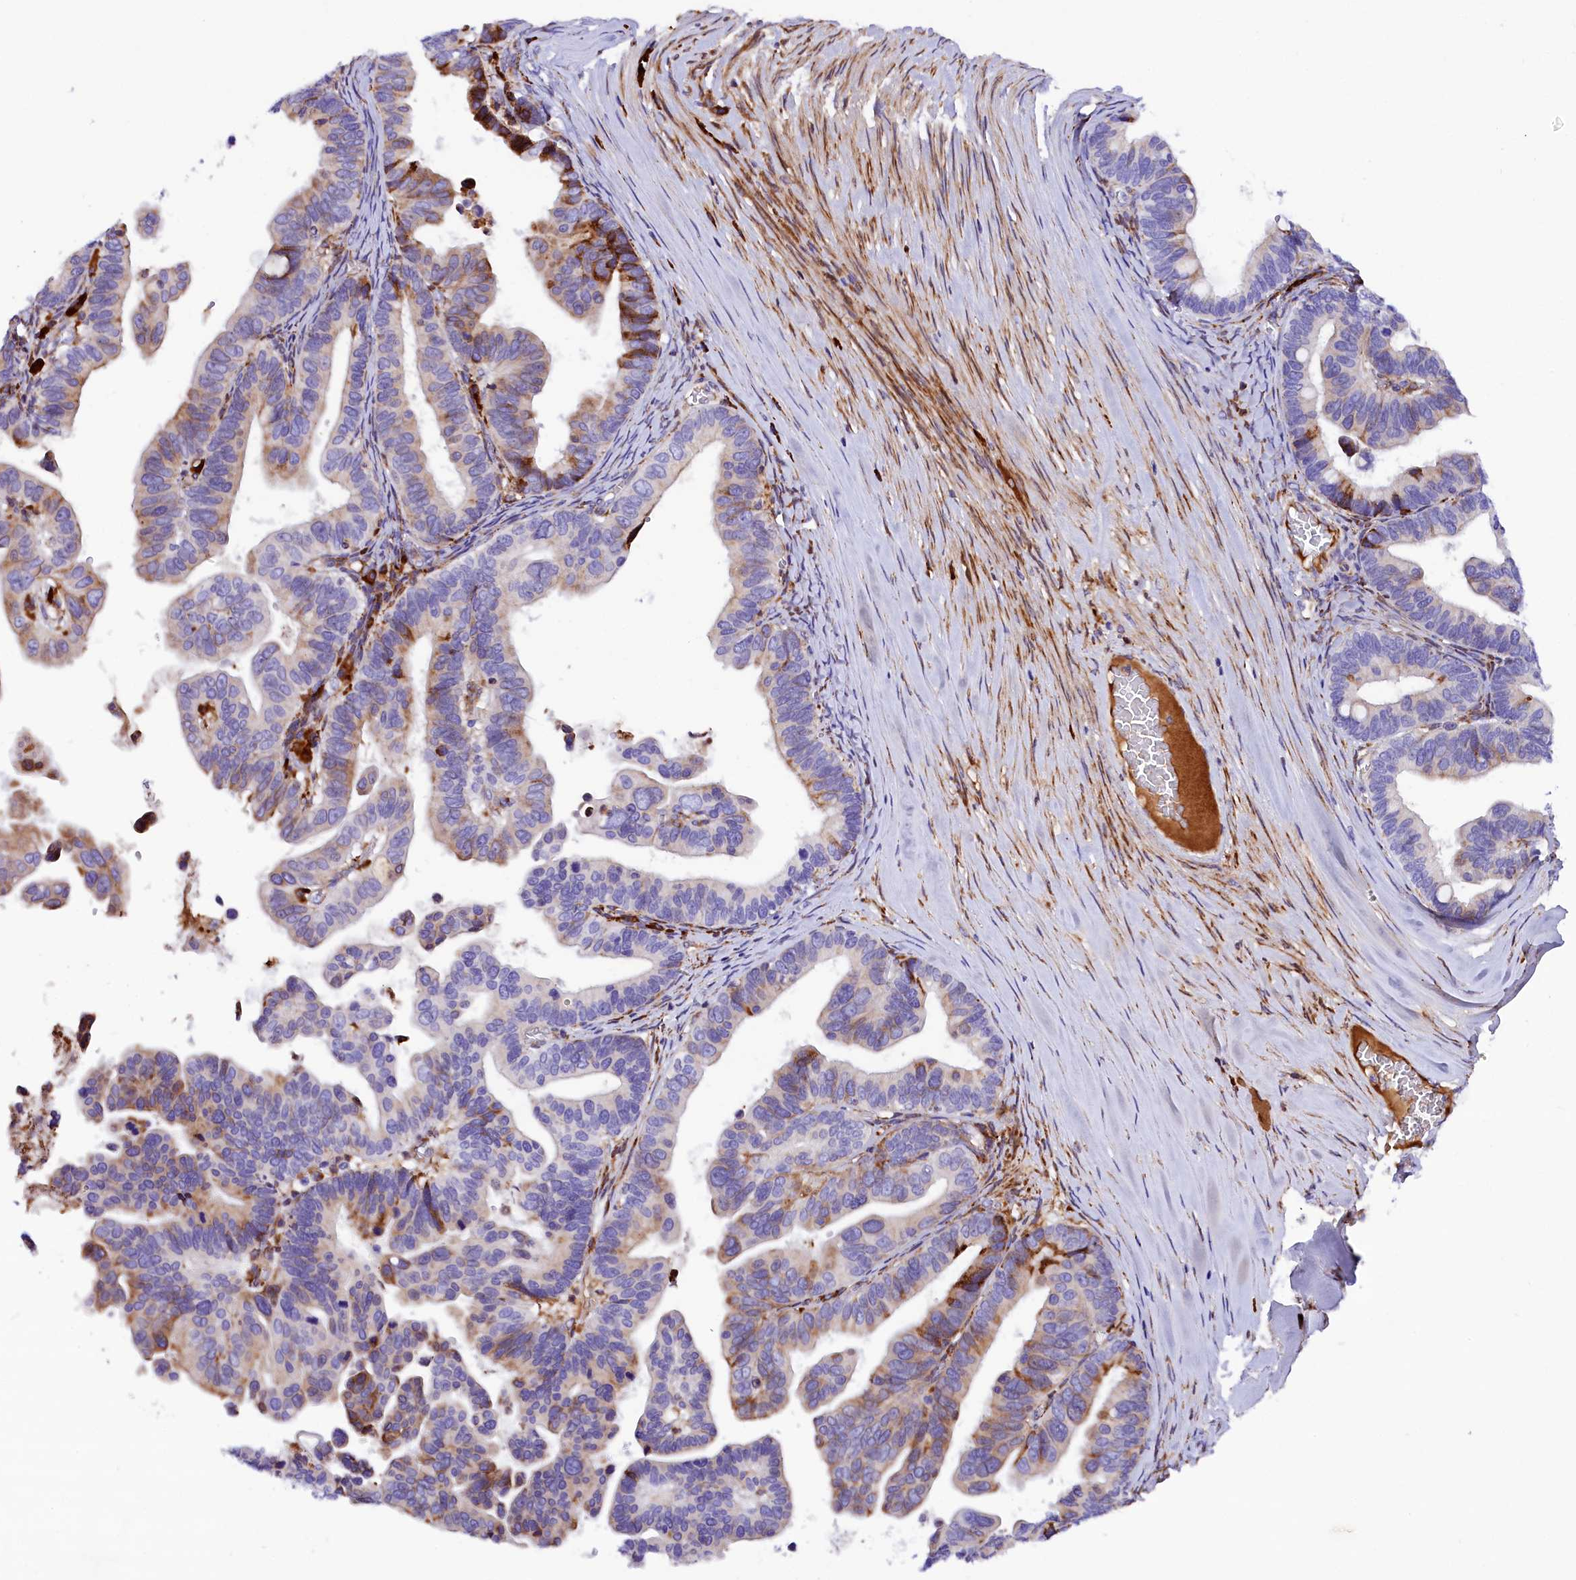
{"staining": {"intensity": "moderate", "quantity": "<25%", "location": "cytoplasmic/membranous"}, "tissue": "ovarian cancer", "cell_type": "Tumor cells", "image_type": "cancer", "snomed": [{"axis": "morphology", "description": "Cystadenocarcinoma, serous, NOS"}, {"axis": "topography", "description": "Ovary"}], "caption": "Human ovarian cancer (serous cystadenocarcinoma) stained with a brown dye demonstrates moderate cytoplasmic/membranous positive positivity in approximately <25% of tumor cells.", "gene": "CMTR2", "patient": {"sex": "female", "age": 56}}